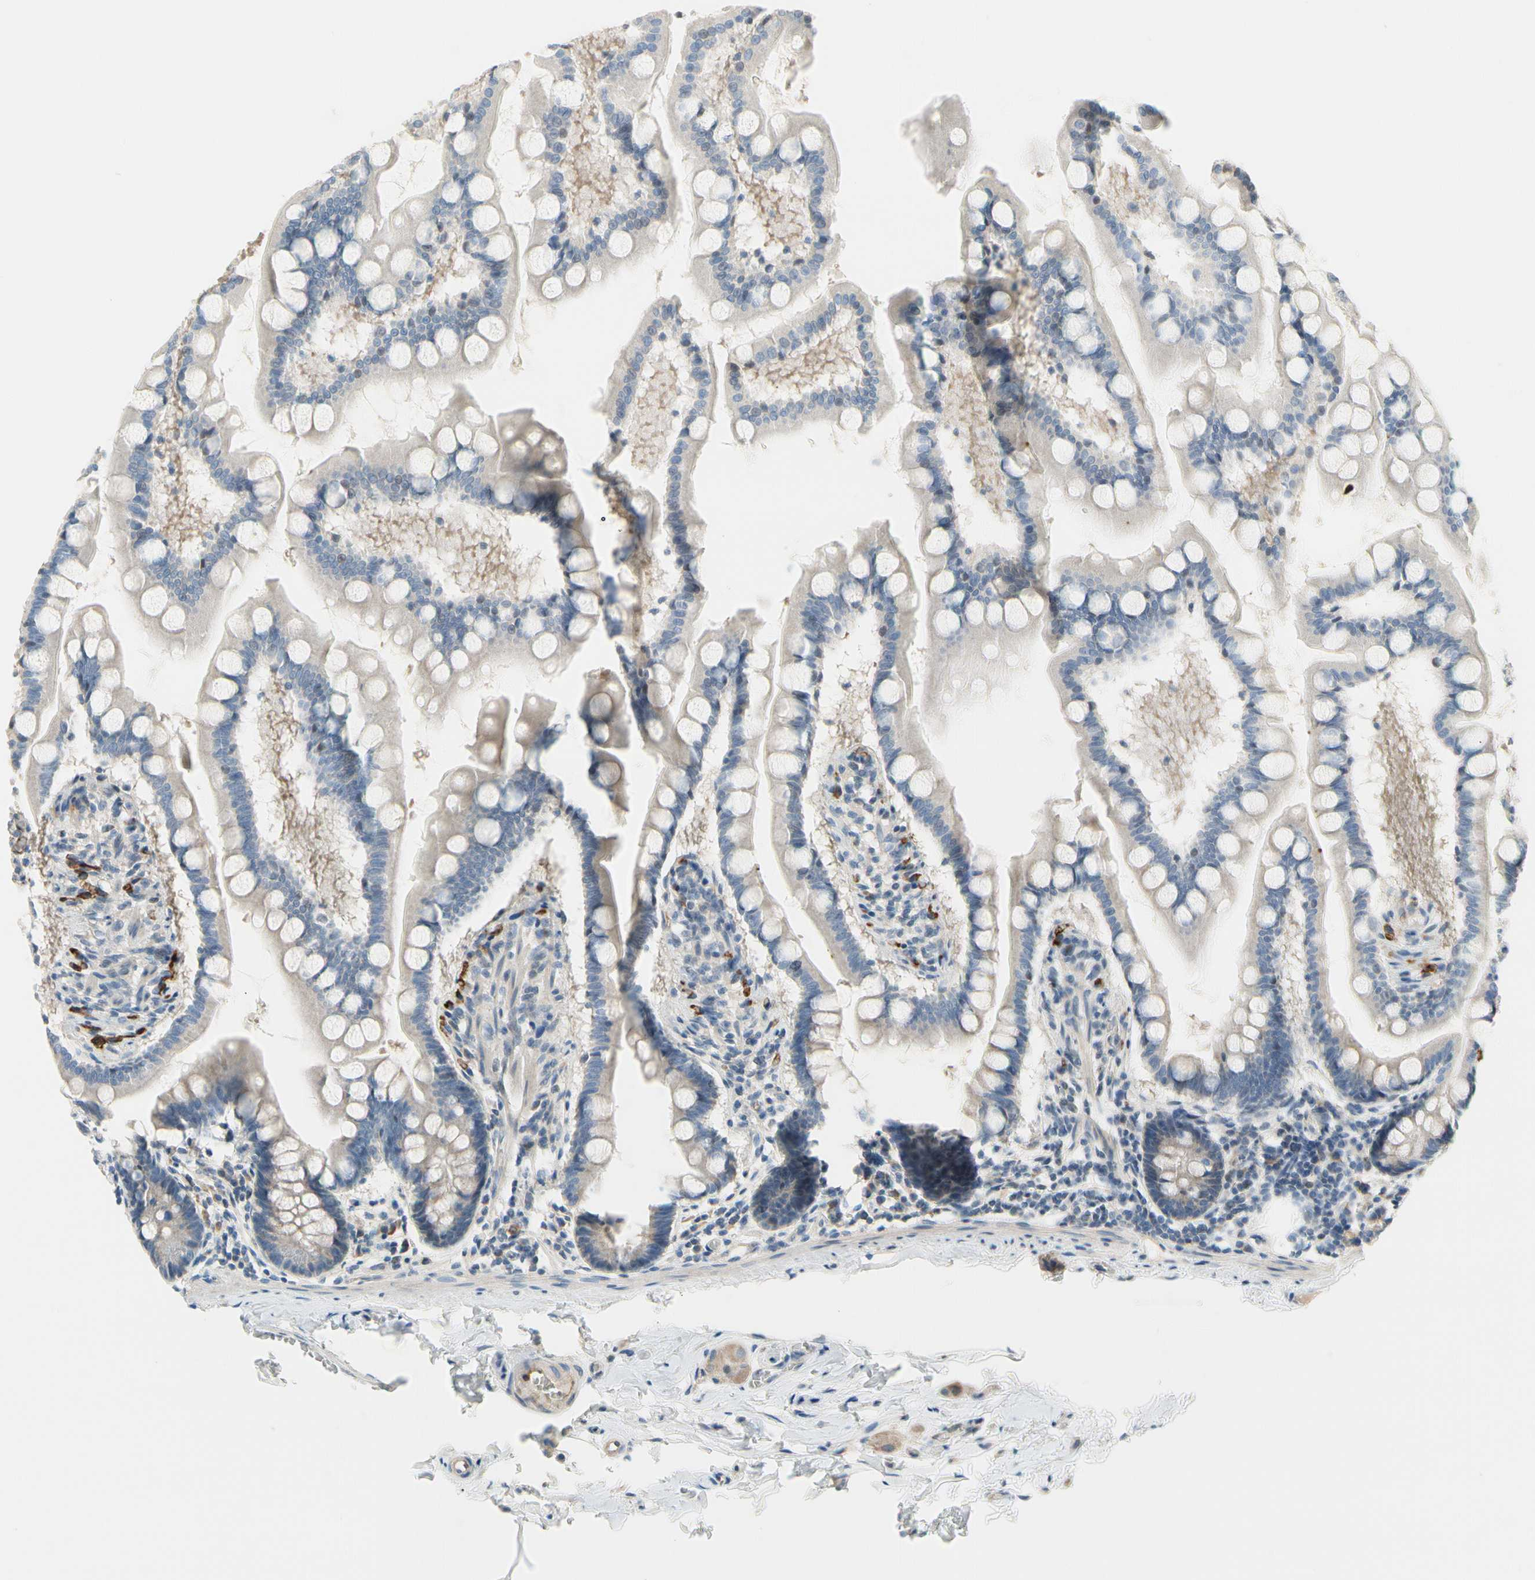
{"staining": {"intensity": "weak", "quantity": ">75%", "location": "cytoplasmic/membranous"}, "tissue": "small intestine", "cell_type": "Glandular cells", "image_type": "normal", "snomed": [{"axis": "morphology", "description": "Normal tissue, NOS"}, {"axis": "topography", "description": "Small intestine"}], "caption": "A brown stain highlights weak cytoplasmic/membranous expression of a protein in glandular cells of benign human small intestine. (Stains: DAB in brown, nuclei in blue, Microscopy: brightfield microscopy at high magnification).", "gene": "CFAP36", "patient": {"sex": "male", "age": 41}}